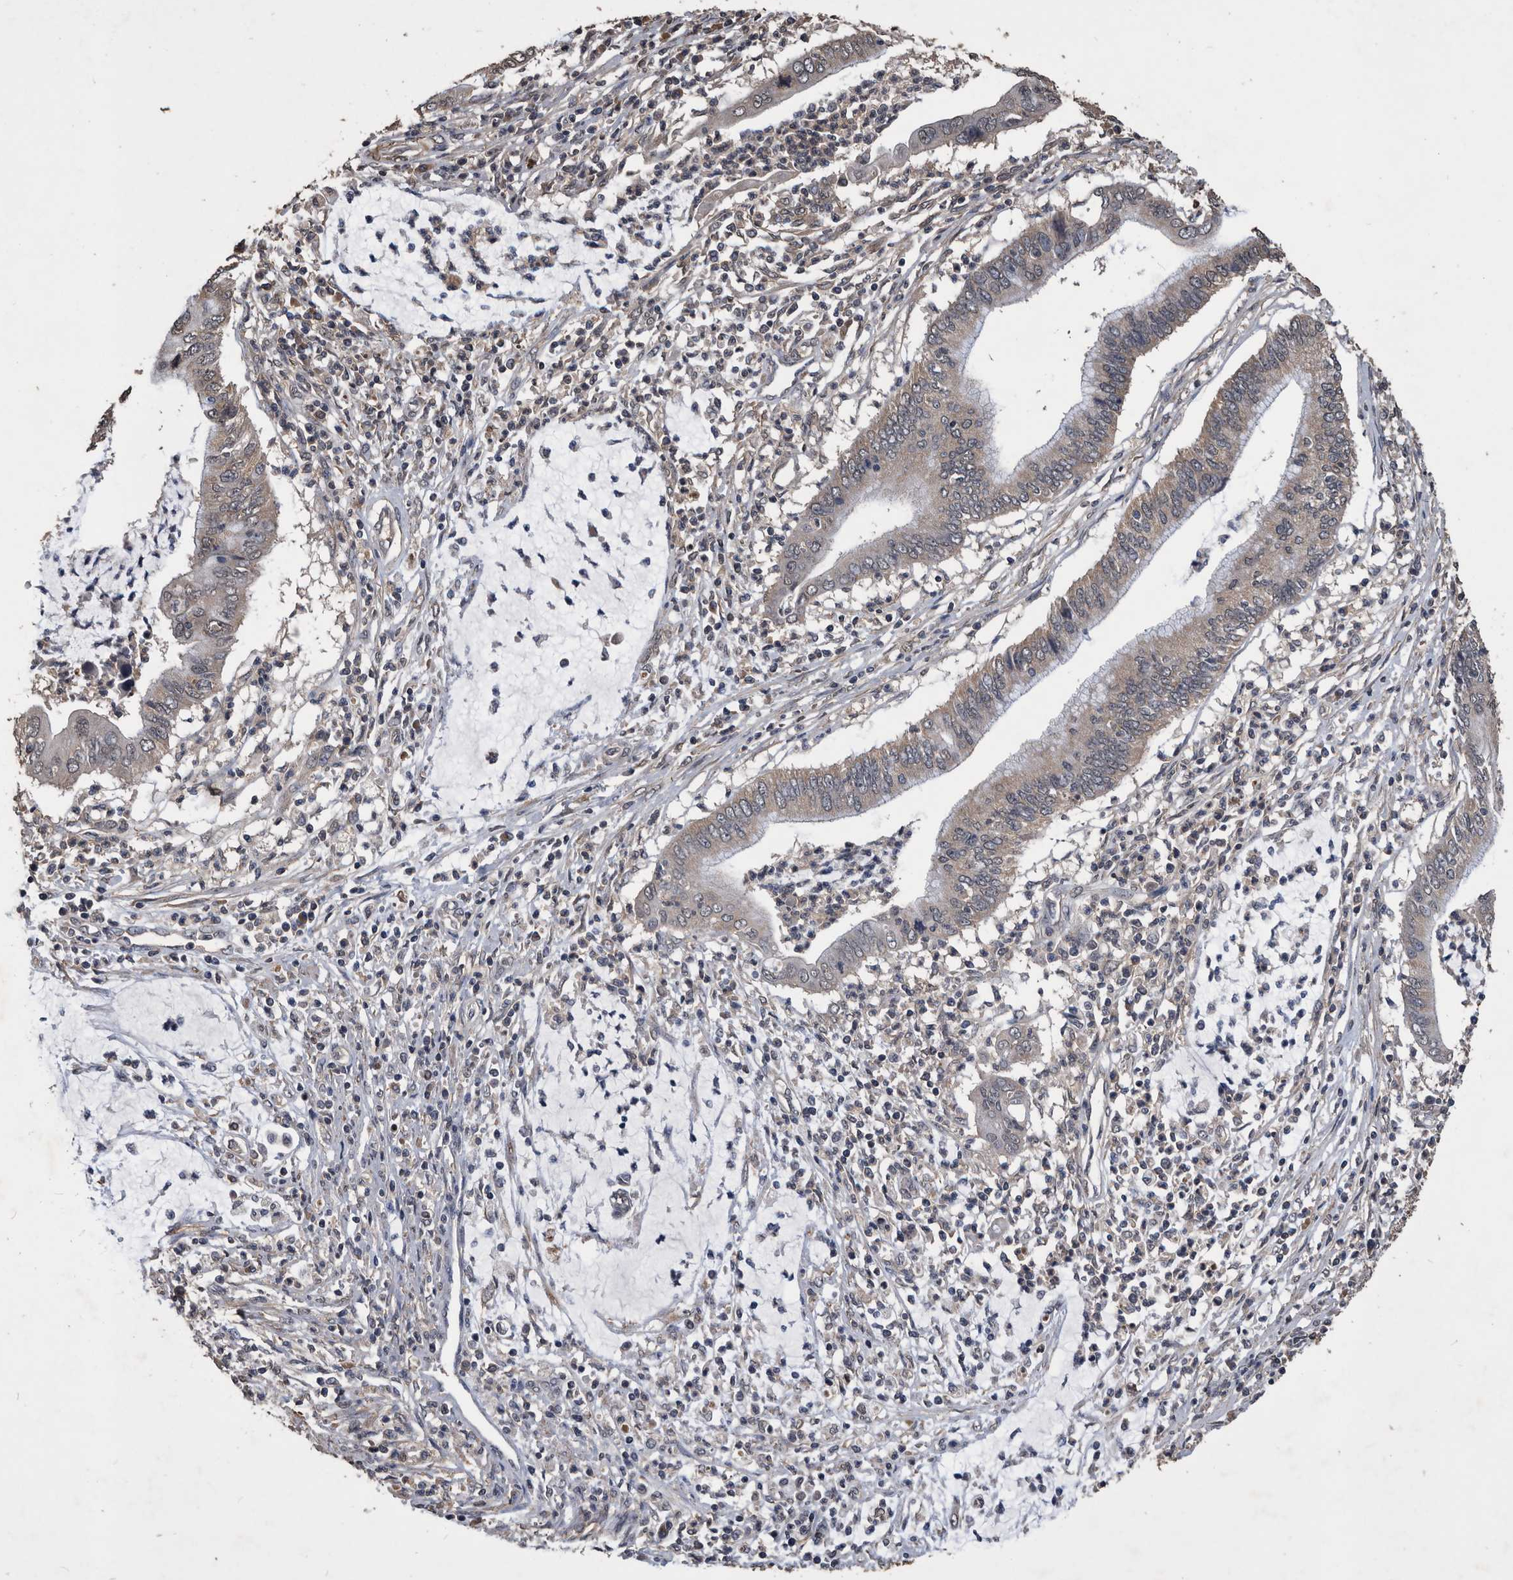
{"staining": {"intensity": "weak", "quantity": "25%-75%", "location": "cytoplasmic/membranous"}, "tissue": "cervical cancer", "cell_type": "Tumor cells", "image_type": "cancer", "snomed": [{"axis": "morphology", "description": "Adenocarcinoma, NOS"}, {"axis": "topography", "description": "Cervix"}], "caption": "This is an image of IHC staining of cervical adenocarcinoma, which shows weak staining in the cytoplasmic/membranous of tumor cells.", "gene": "NRBP1", "patient": {"sex": "female", "age": 36}}